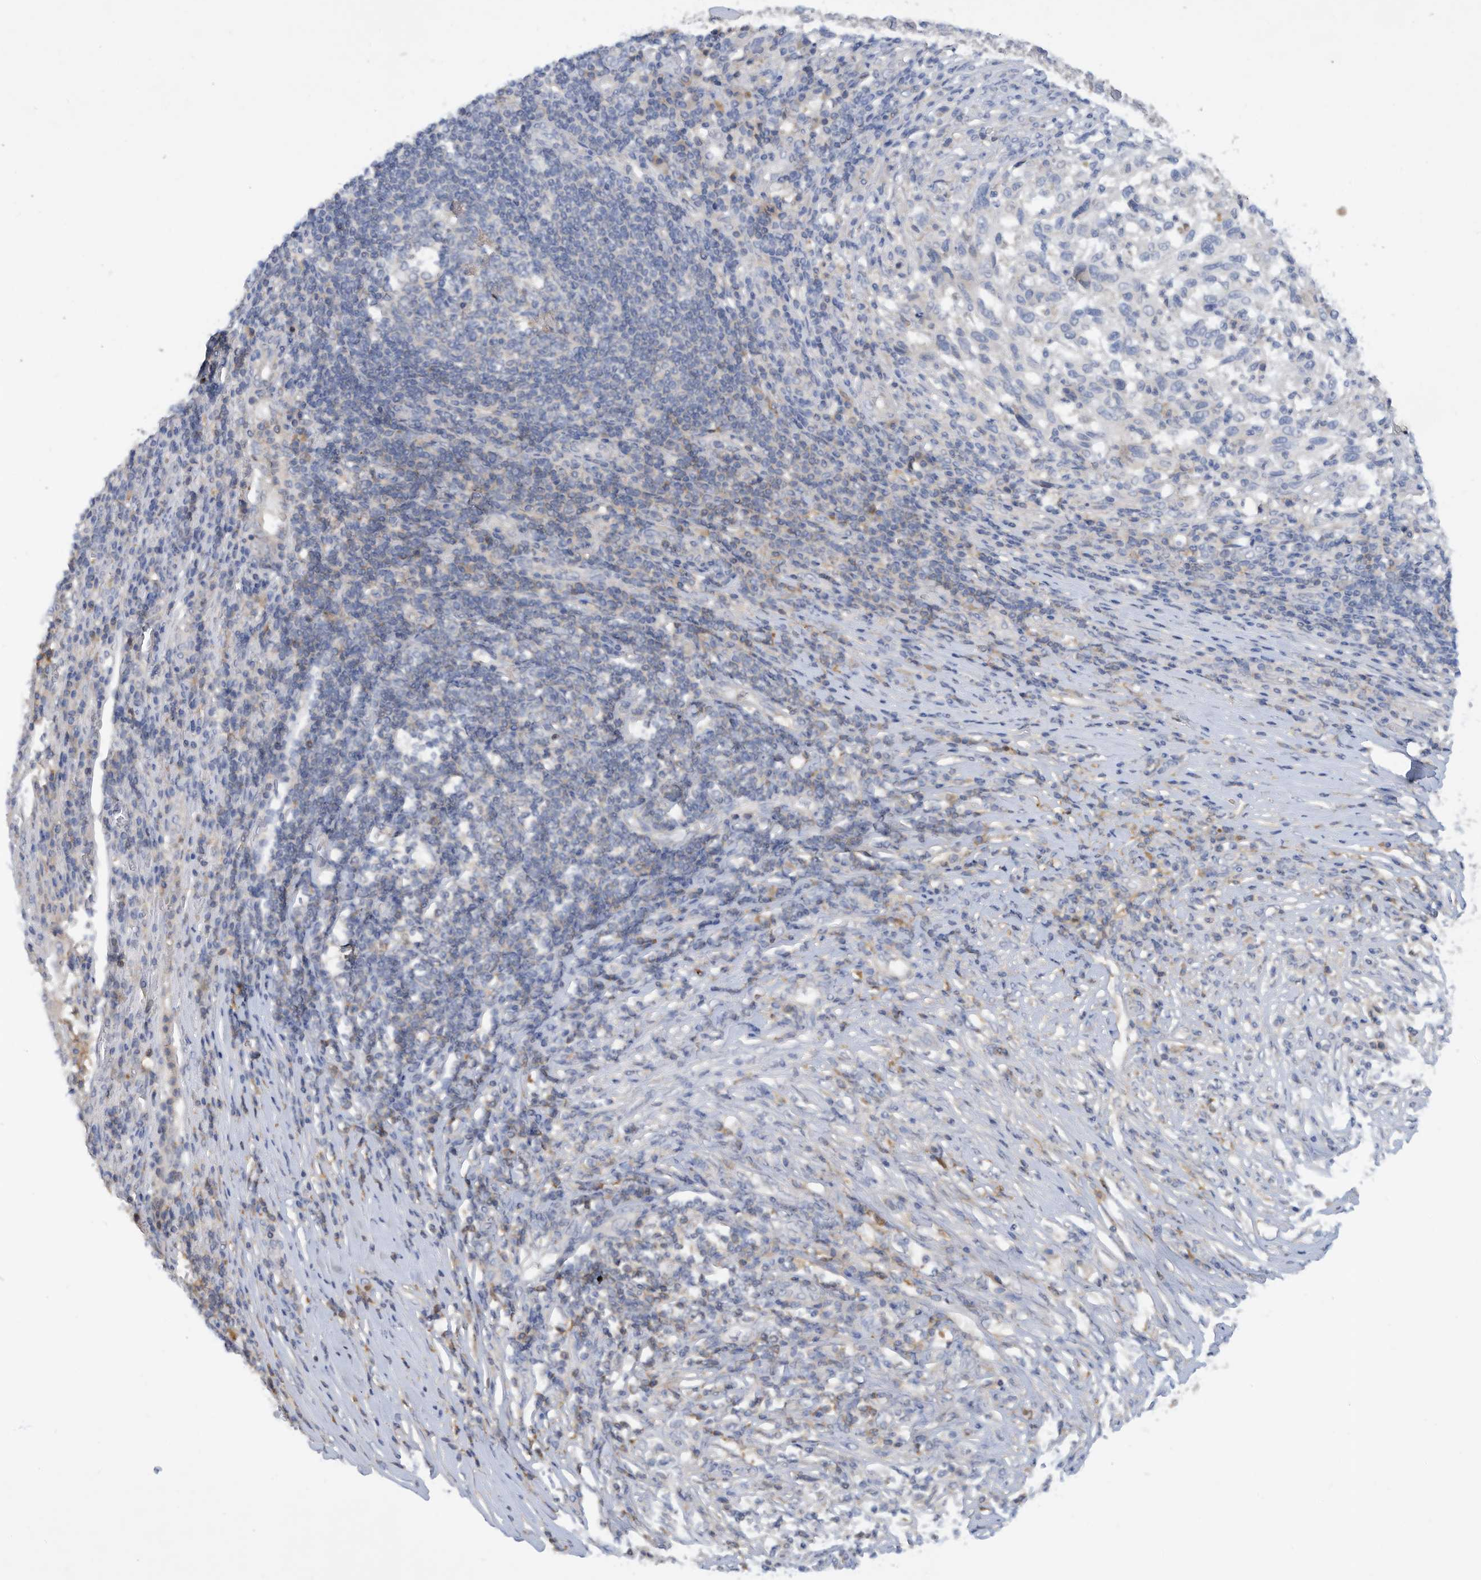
{"staining": {"intensity": "negative", "quantity": "none", "location": "none"}, "tissue": "melanoma", "cell_type": "Tumor cells", "image_type": "cancer", "snomed": [{"axis": "morphology", "description": "Malignant melanoma, Metastatic site"}, {"axis": "topography", "description": "Lymph node"}], "caption": "This image is of malignant melanoma (metastatic site) stained with immunohistochemistry (IHC) to label a protein in brown with the nuclei are counter-stained blue. There is no positivity in tumor cells.", "gene": "HAS3", "patient": {"sex": "male", "age": 61}}